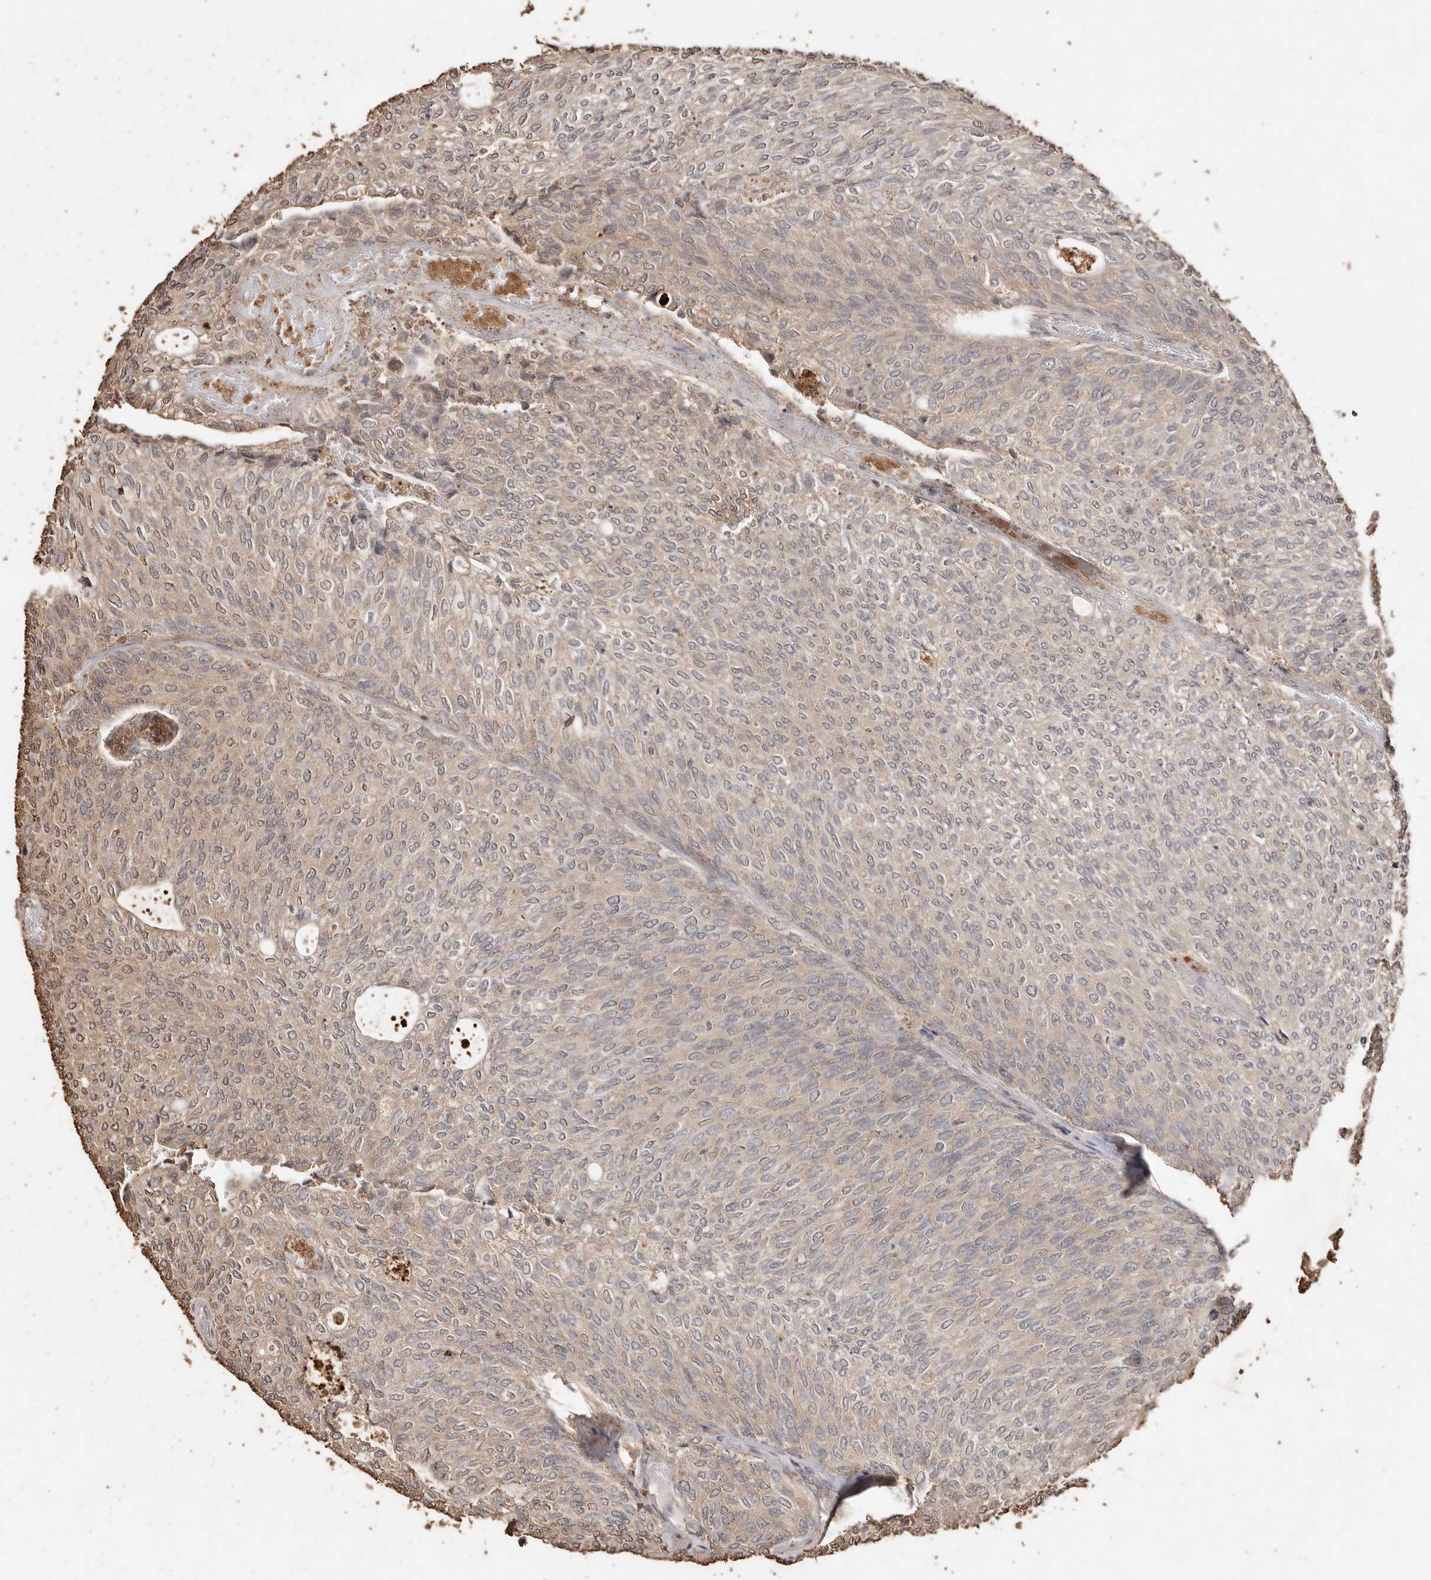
{"staining": {"intensity": "weak", "quantity": "25%-75%", "location": "cytoplasmic/membranous,nuclear"}, "tissue": "urothelial cancer", "cell_type": "Tumor cells", "image_type": "cancer", "snomed": [{"axis": "morphology", "description": "Urothelial carcinoma, Low grade"}, {"axis": "topography", "description": "Urinary bladder"}], "caption": "Immunohistochemistry (IHC) micrograph of neoplastic tissue: urothelial carcinoma (low-grade) stained using immunohistochemistry exhibits low levels of weak protein expression localized specifically in the cytoplasmic/membranous and nuclear of tumor cells, appearing as a cytoplasmic/membranous and nuclear brown color.", "gene": "PKDCC", "patient": {"sex": "female", "age": 79}}